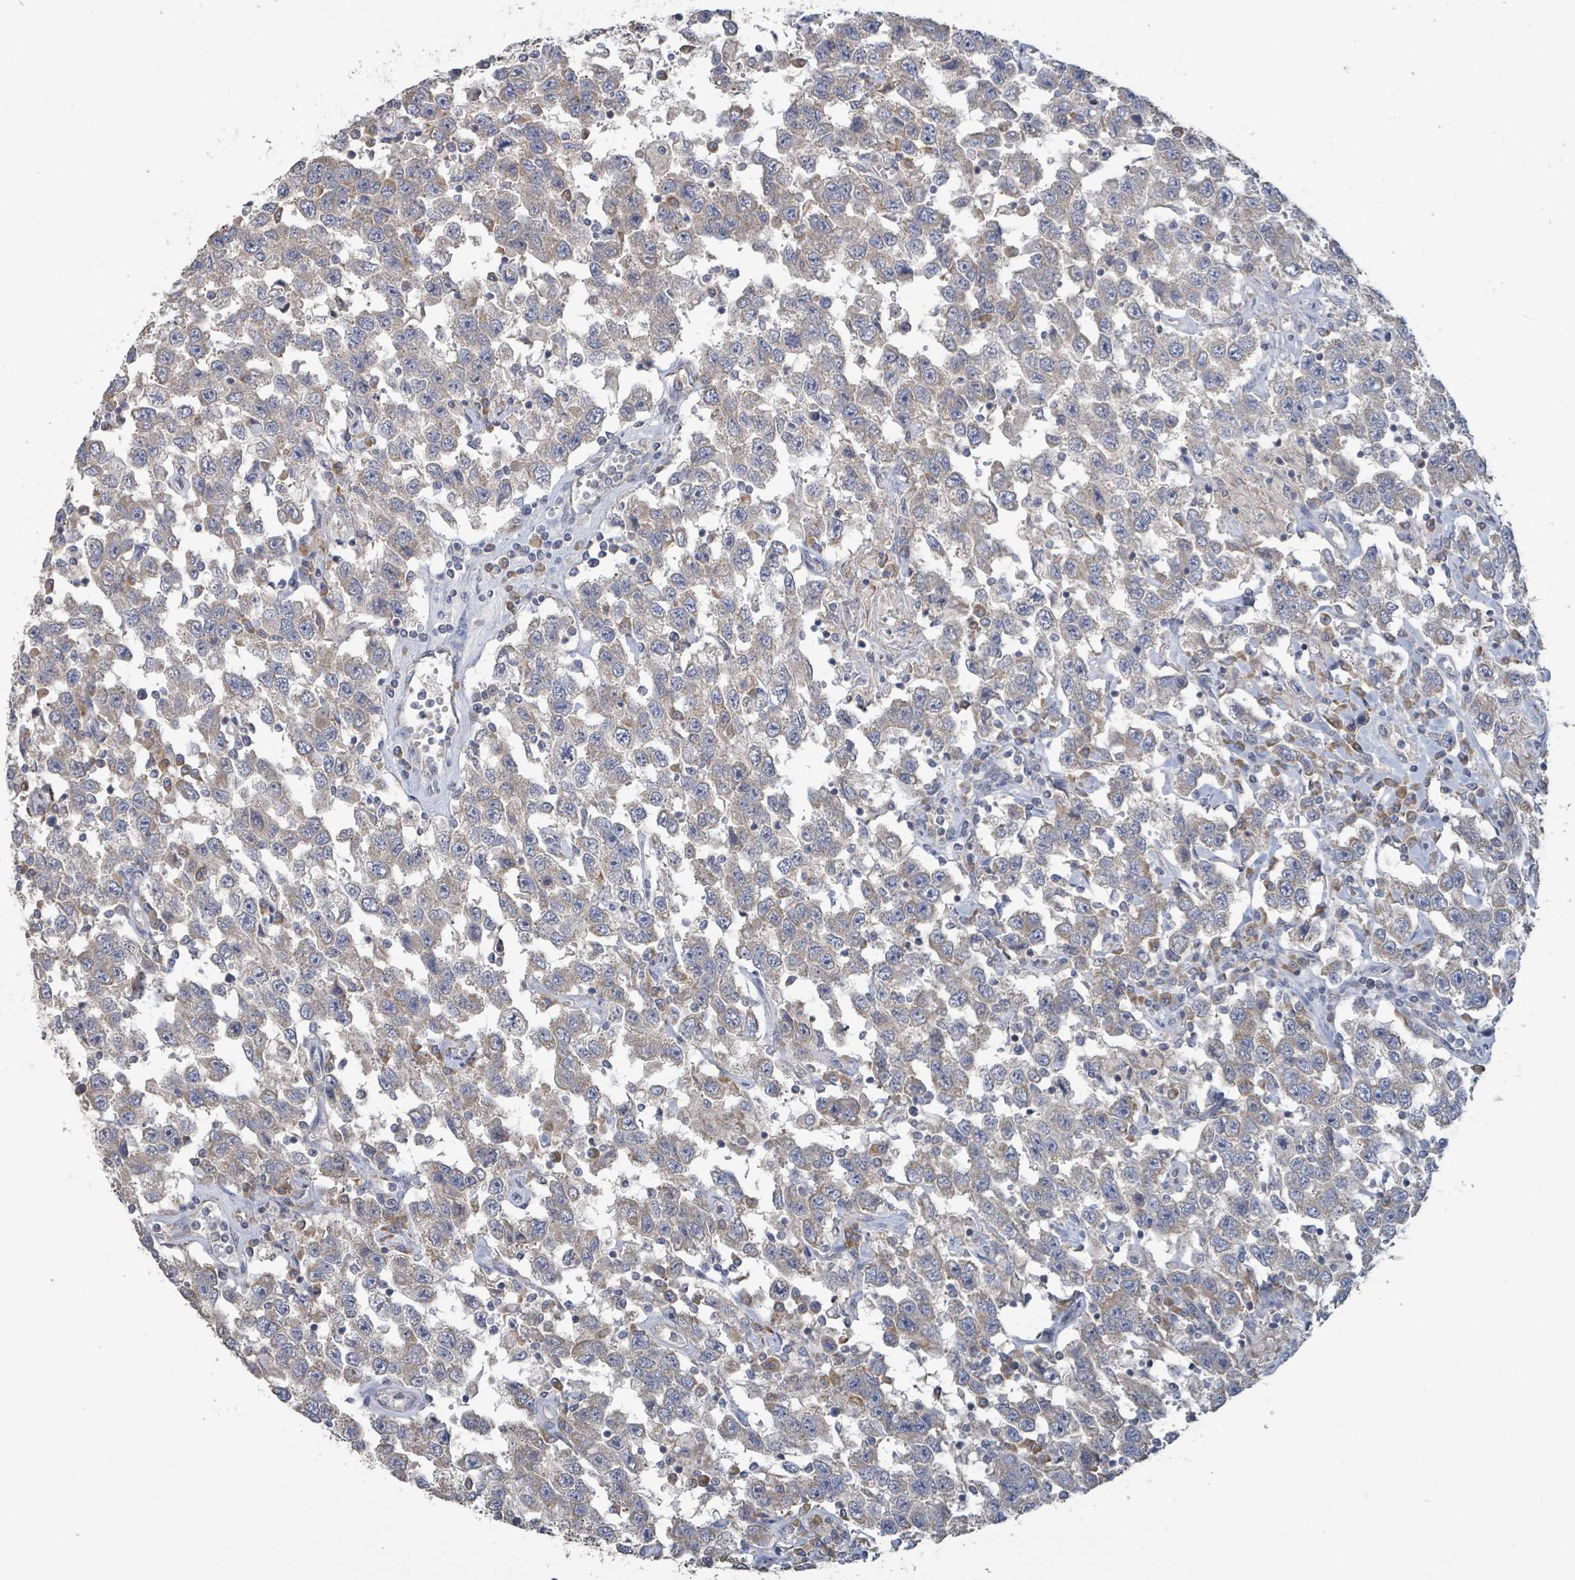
{"staining": {"intensity": "weak", "quantity": "<25%", "location": "cytoplasmic/membranous"}, "tissue": "testis cancer", "cell_type": "Tumor cells", "image_type": "cancer", "snomed": [{"axis": "morphology", "description": "Seminoma, NOS"}, {"axis": "topography", "description": "Testis"}], "caption": "Immunohistochemistry (IHC) histopathology image of human testis seminoma stained for a protein (brown), which displays no positivity in tumor cells.", "gene": "RPL32", "patient": {"sex": "male", "age": 41}}